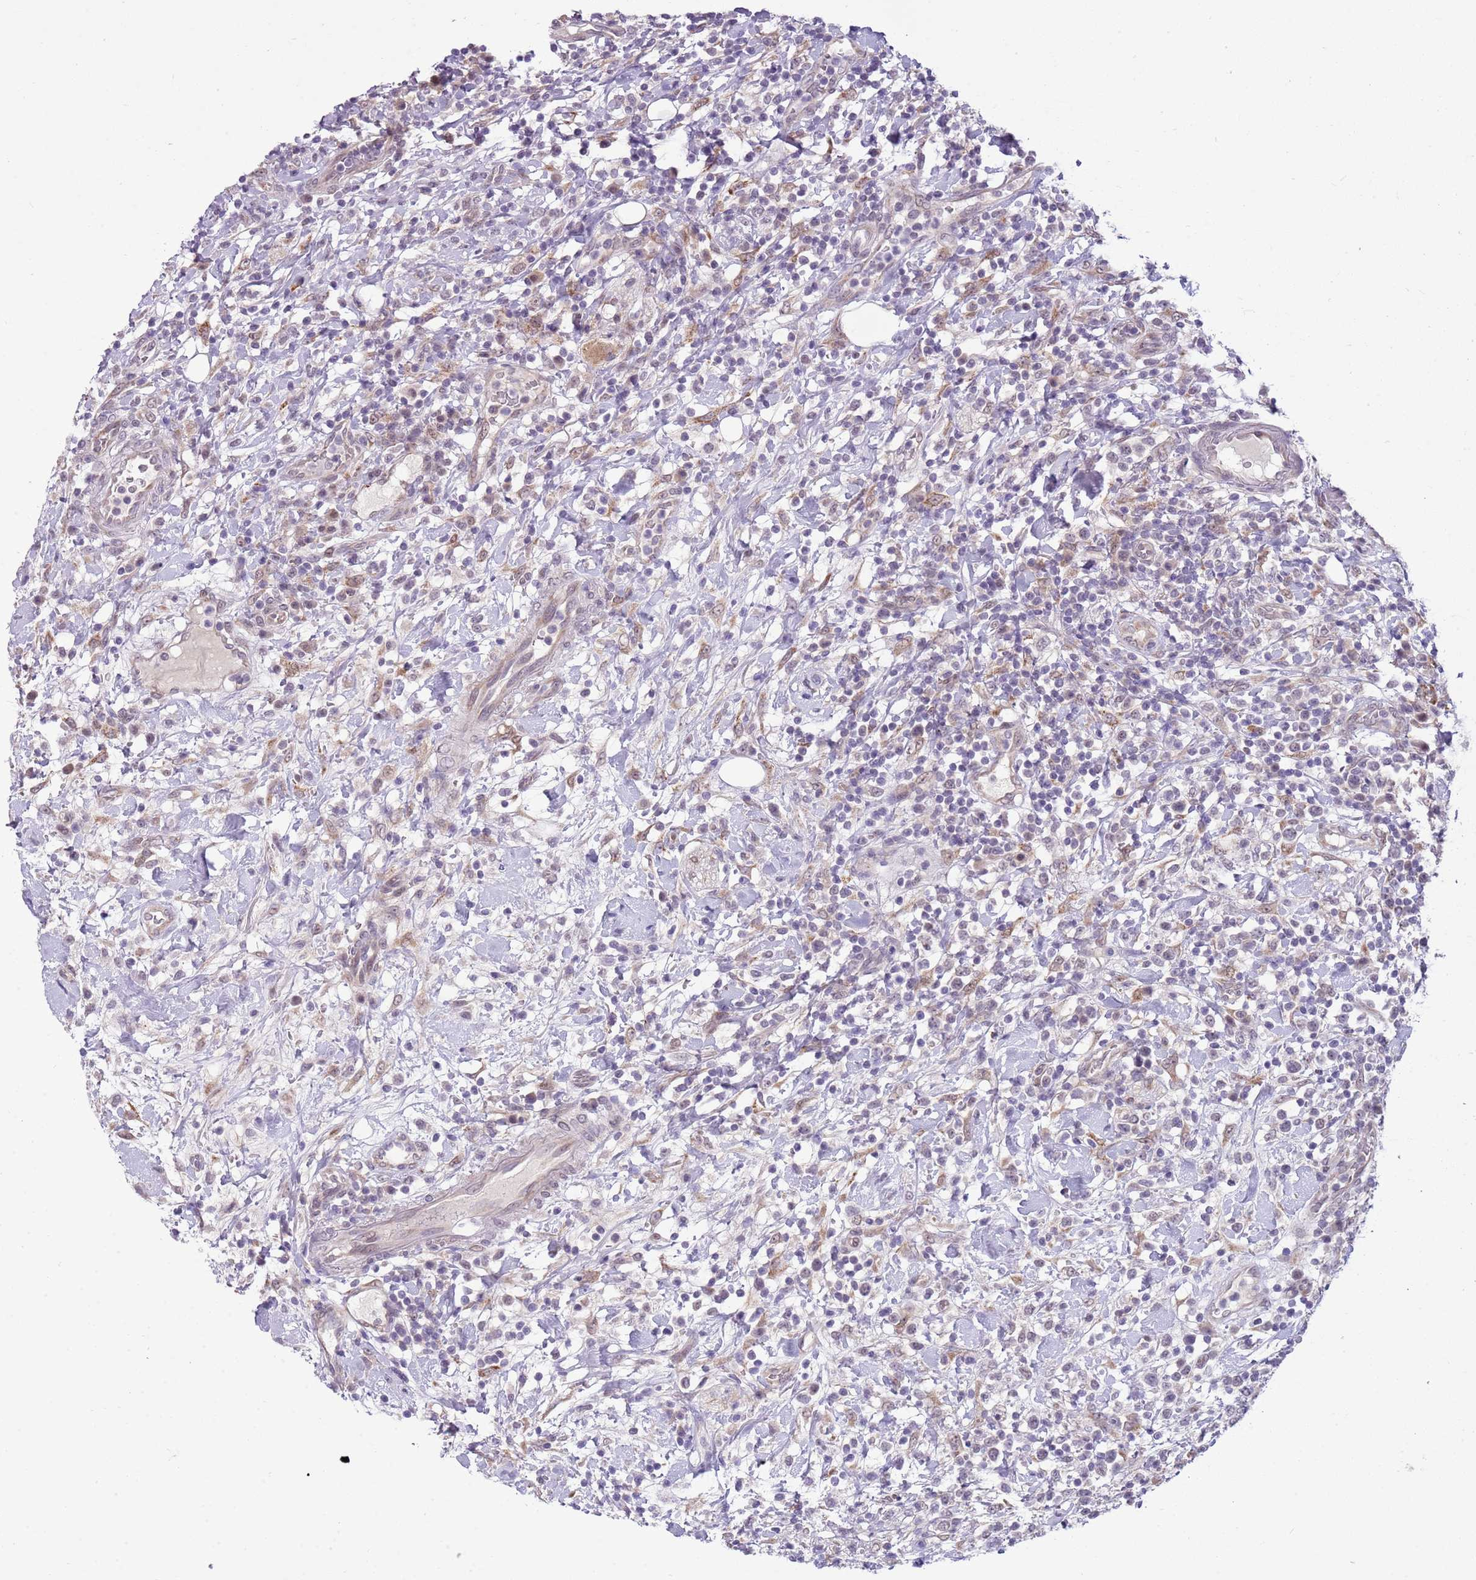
{"staining": {"intensity": "negative", "quantity": "none", "location": "none"}, "tissue": "lymphoma", "cell_type": "Tumor cells", "image_type": "cancer", "snomed": [{"axis": "morphology", "description": "Malignant lymphoma, non-Hodgkin's type, High grade"}, {"axis": "topography", "description": "Colon"}], "caption": "Human malignant lymphoma, non-Hodgkin's type (high-grade) stained for a protein using IHC exhibits no staining in tumor cells.", "gene": "FAM120C", "patient": {"sex": "female", "age": 53}}